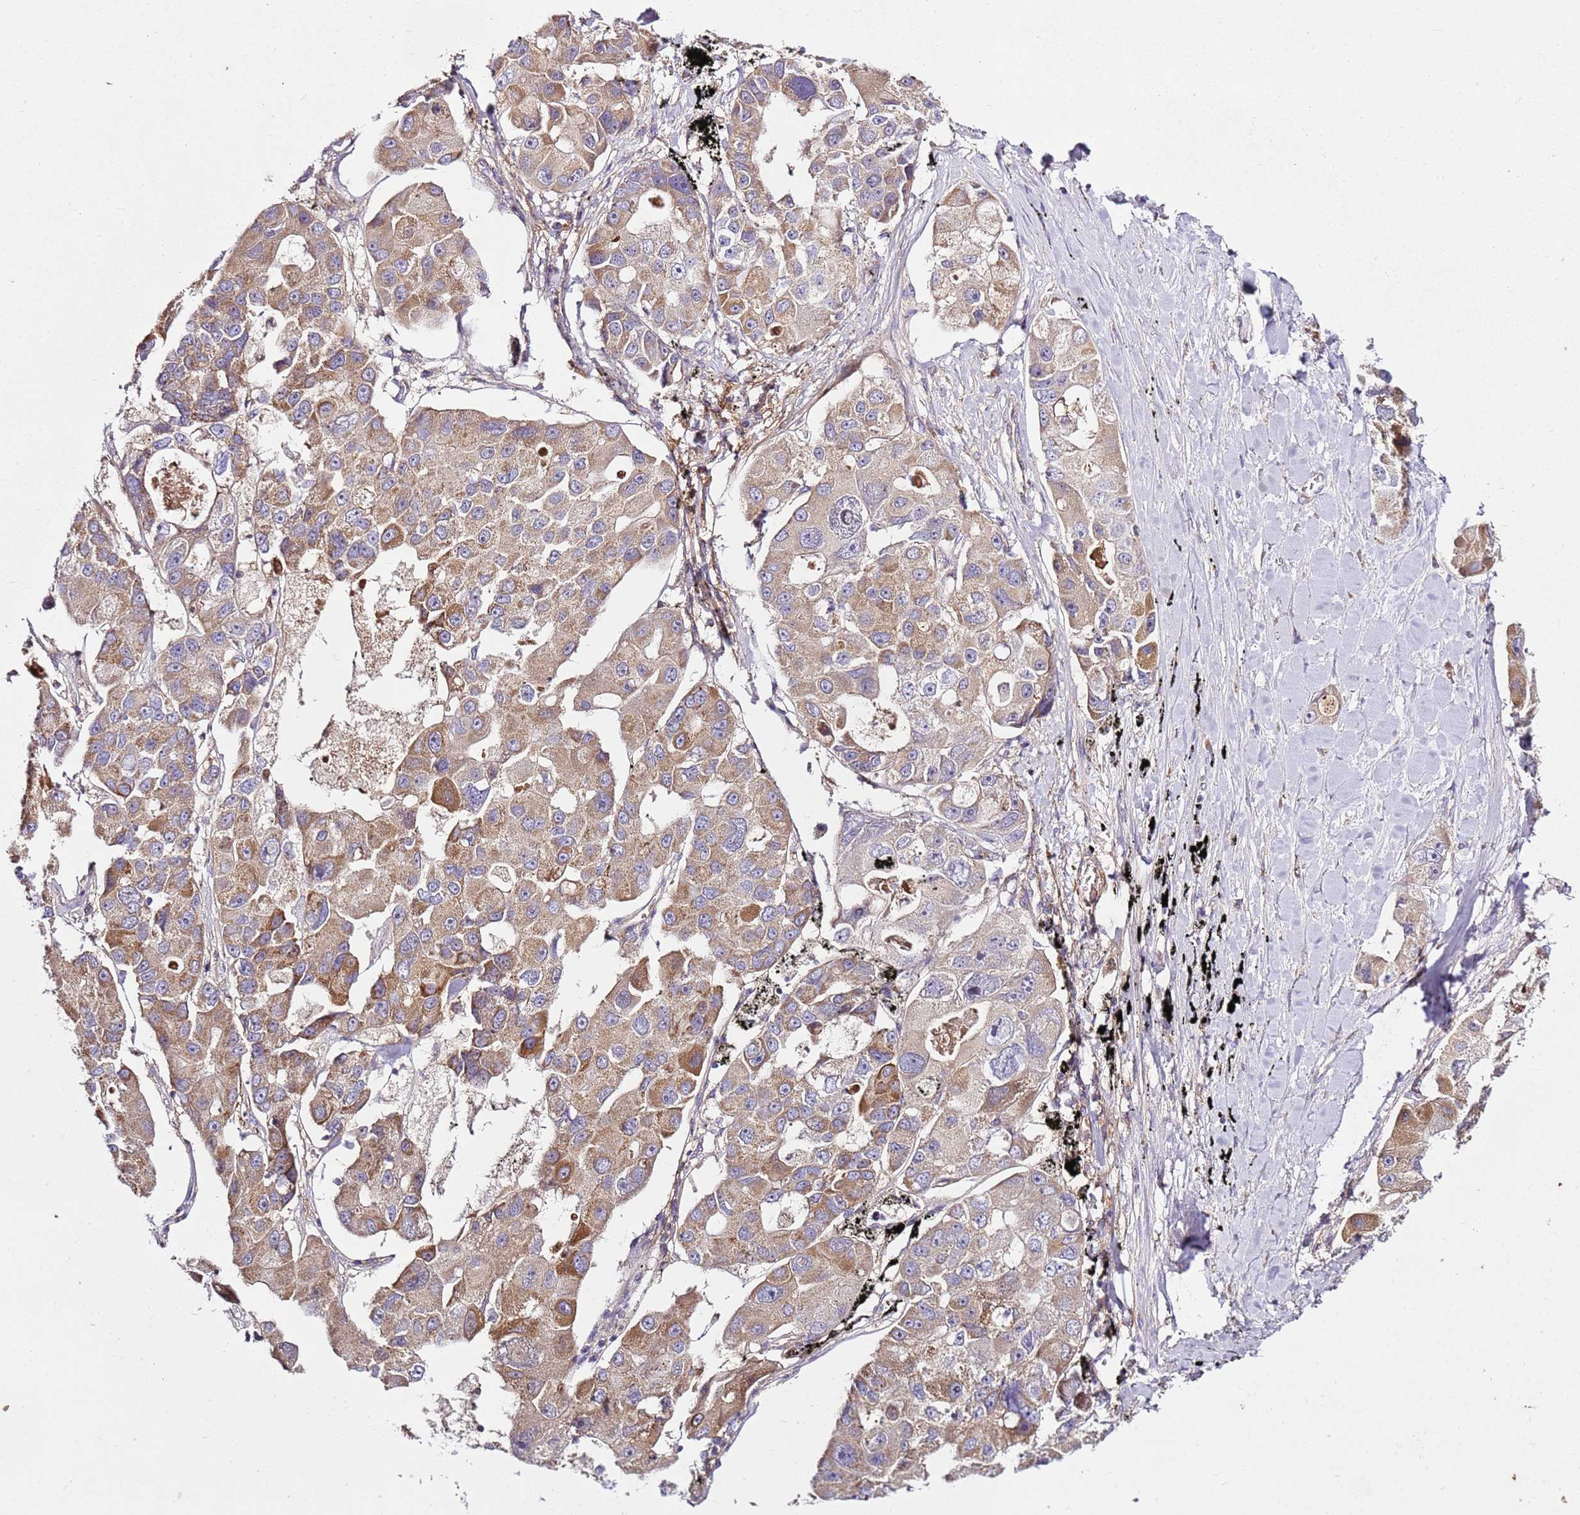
{"staining": {"intensity": "moderate", "quantity": ">75%", "location": "cytoplasmic/membranous"}, "tissue": "lung cancer", "cell_type": "Tumor cells", "image_type": "cancer", "snomed": [{"axis": "morphology", "description": "Adenocarcinoma, NOS"}, {"axis": "topography", "description": "Lung"}], "caption": "This photomicrograph demonstrates immunohistochemistry (IHC) staining of adenocarcinoma (lung), with medium moderate cytoplasmic/membranous expression in about >75% of tumor cells.", "gene": "KRTAP21-3", "patient": {"sex": "female", "age": 54}}